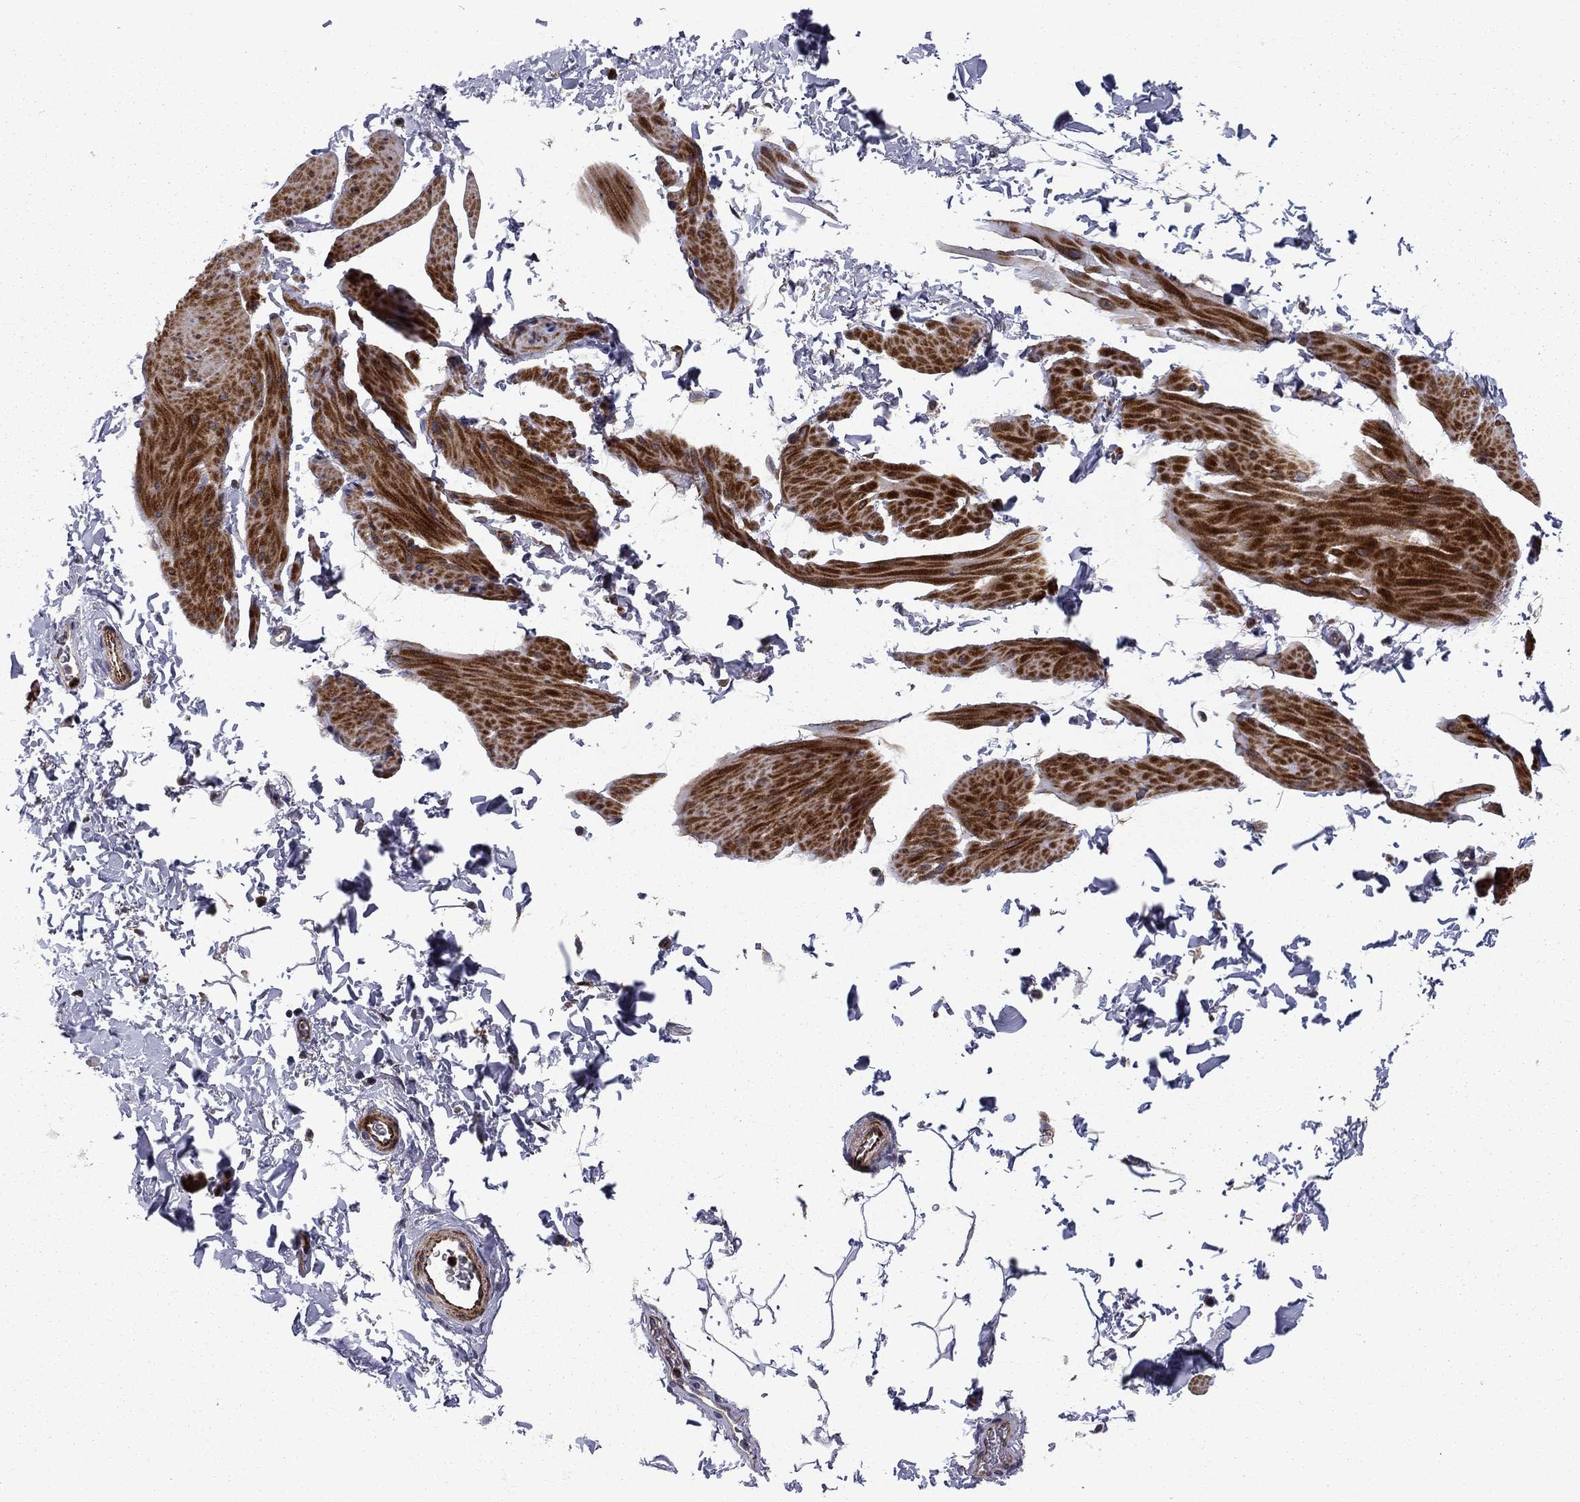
{"staining": {"intensity": "strong", "quantity": "25%-75%", "location": "cytoplasmic/membranous"}, "tissue": "smooth muscle", "cell_type": "Smooth muscle cells", "image_type": "normal", "snomed": [{"axis": "morphology", "description": "Normal tissue, NOS"}, {"axis": "topography", "description": "Adipose tissue"}, {"axis": "topography", "description": "Smooth muscle"}, {"axis": "topography", "description": "Peripheral nerve tissue"}], "caption": "Normal smooth muscle was stained to show a protein in brown. There is high levels of strong cytoplasmic/membranous staining in approximately 25%-75% of smooth muscle cells. The staining was performed using DAB, with brown indicating positive protein expression. Nuclei are stained blue with hematoxylin.", "gene": "MIOS", "patient": {"sex": "male", "age": 83}}